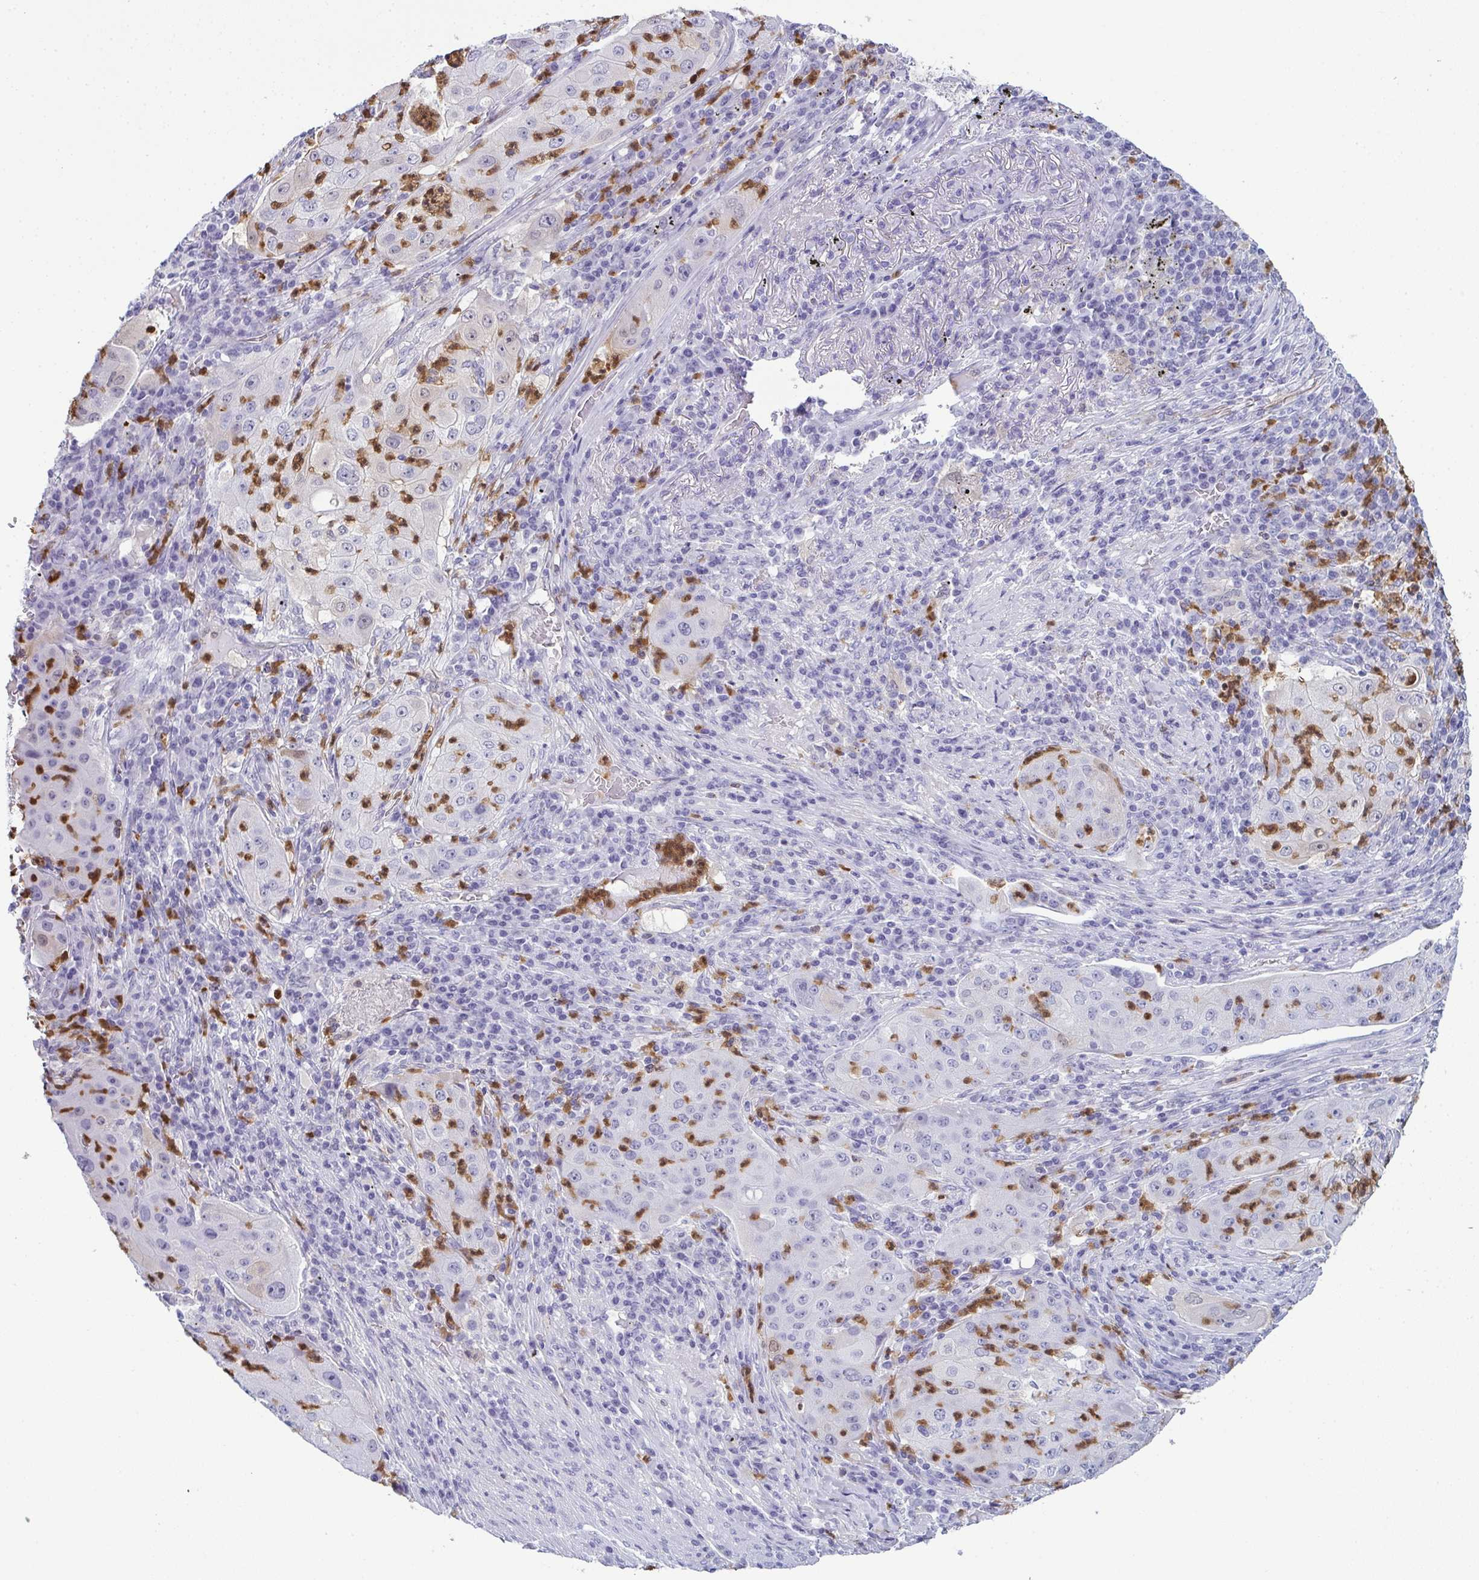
{"staining": {"intensity": "negative", "quantity": "none", "location": "none"}, "tissue": "lung cancer", "cell_type": "Tumor cells", "image_type": "cancer", "snomed": [{"axis": "morphology", "description": "Squamous cell carcinoma, NOS"}, {"axis": "topography", "description": "Lung"}], "caption": "IHC of human squamous cell carcinoma (lung) exhibits no expression in tumor cells. The staining is performed using DAB brown chromogen with nuclei counter-stained in using hematoxylin.", "gene": "CDA", "patient": {"sex": "female", "age": 59}}